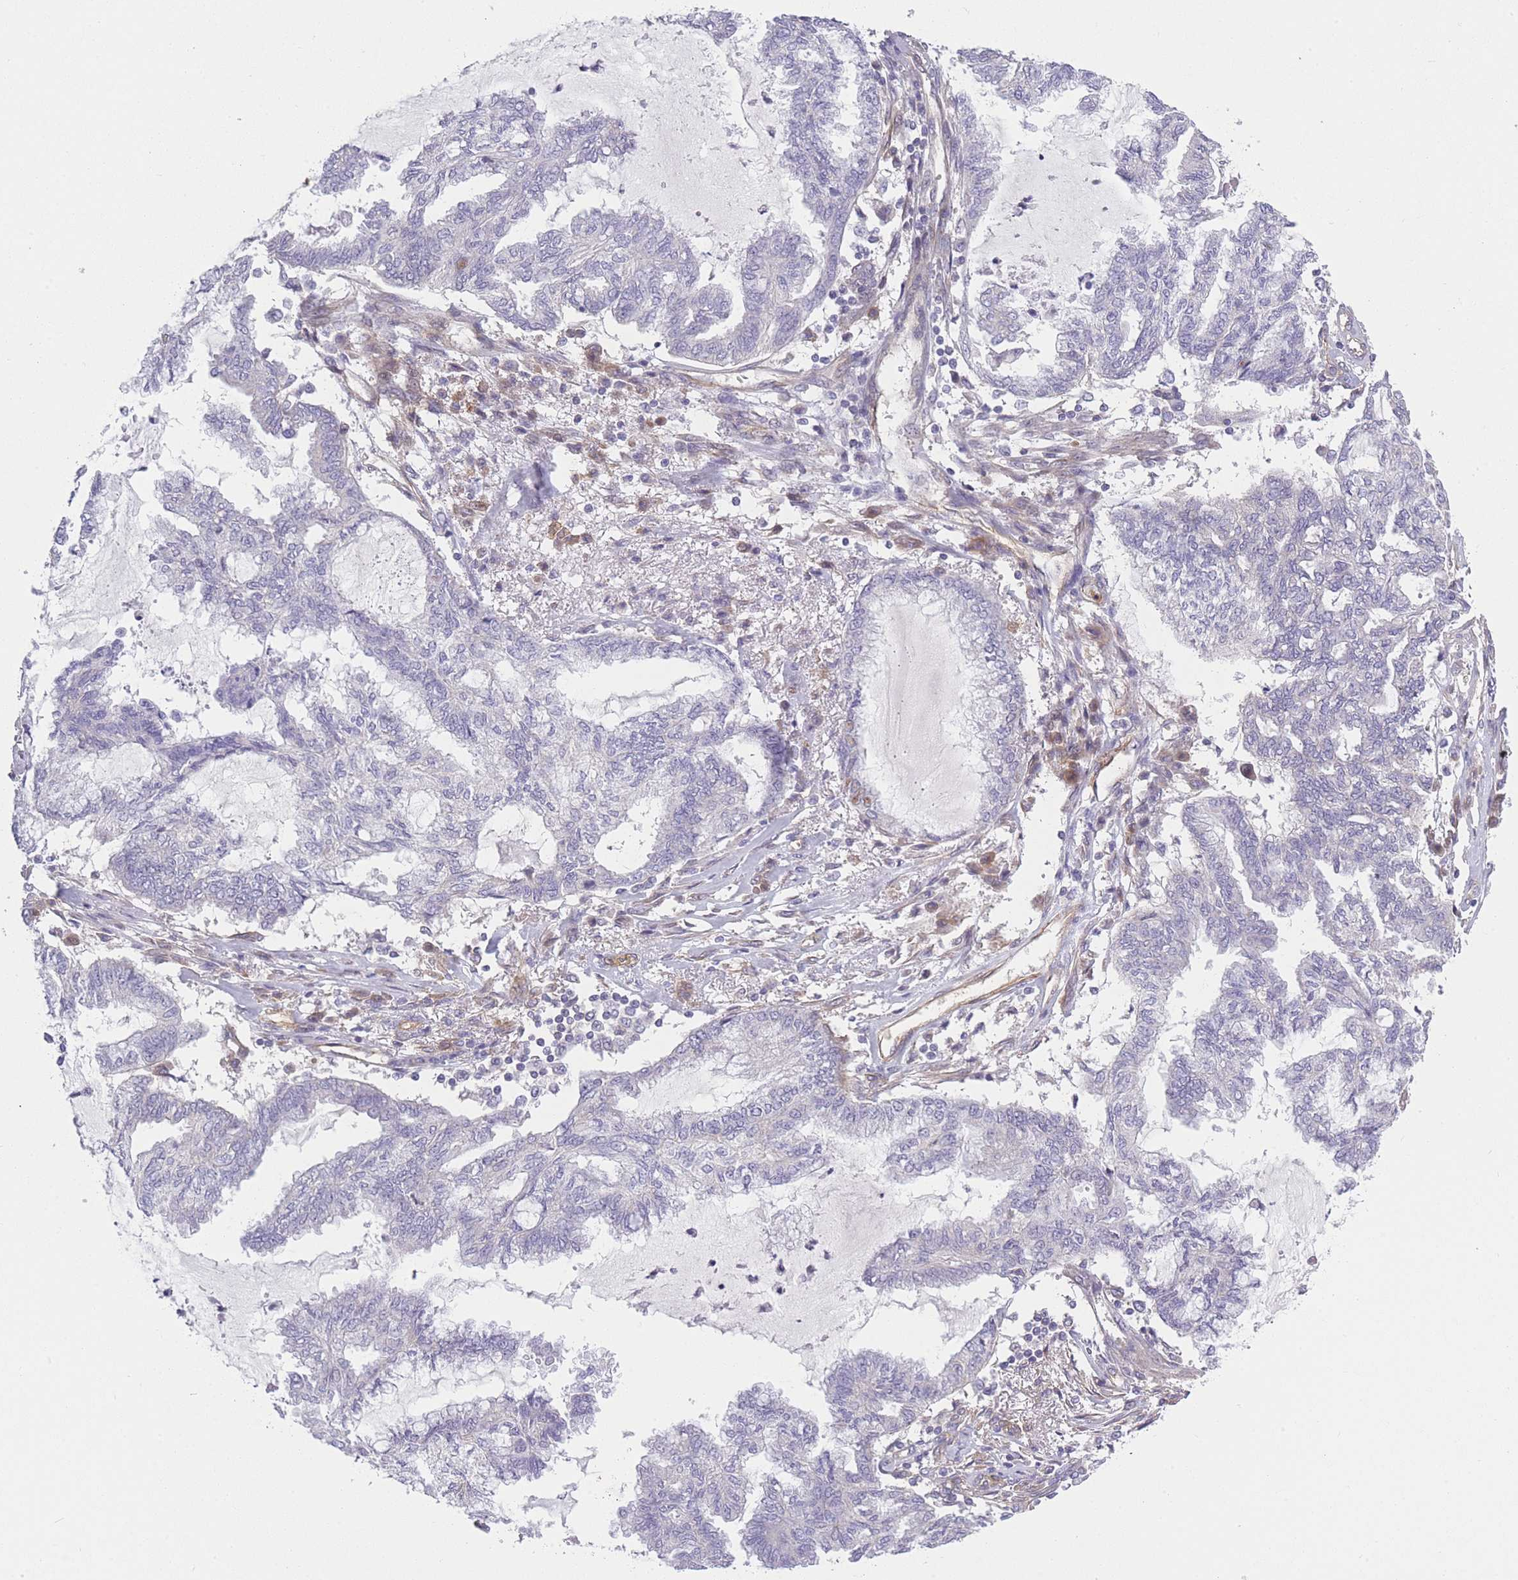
{"staining": {"intensity": "negative", "quantity": "none", "location": "none"}, "tissue": "endometrial cancer", "cell_type": "Tumor cells", "image_type": "cancer", "snomed": [{"axis": "morphology", "description": "Adenocarcinoma, NOS"}, {"axis": "topography", "description": "Endometrium"}], "caption": "Tumor cells are negative for brown protein staining in endometrial cancer (adenocarcinoma). (Stains: DAB immunohistochemistry with hematoxylin counter stain, Microscopy: brightfield microscopy at high magnification).", "gene": "SLC7A6", "patient": {"sex": "female", "age": 86}}